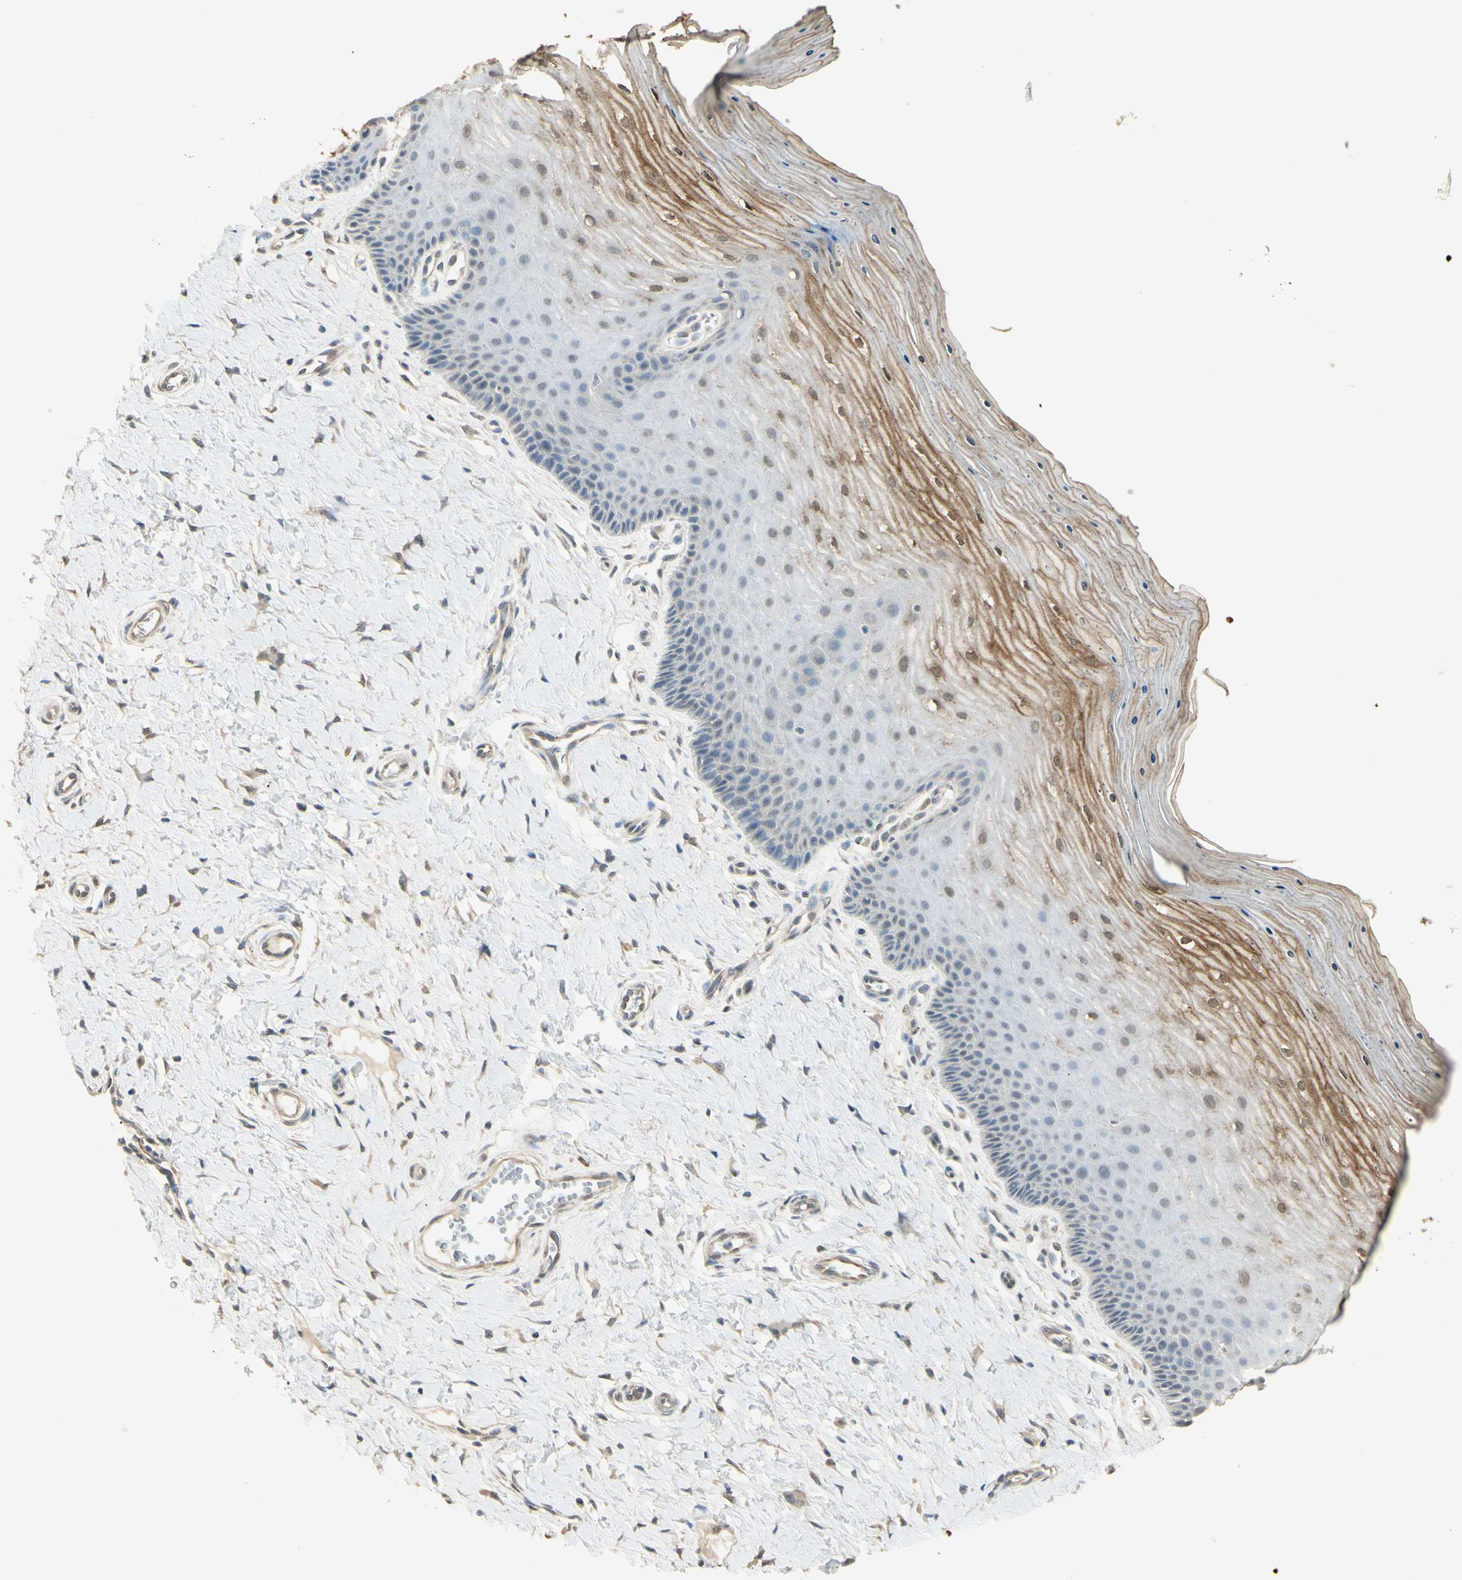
{"staining": {"intensity": "weak", "quantity": "25%-75%", "location": "nuclear"}, "tissue": "cervix", "cell_type": "Glandular cells", "image_type": "normal", "snomed": [{"axis": "morphology", "description": "Normal tissue, NOS"}, {"axis": "topography", "description": "Cervix"}], "caption": "Immunohistochemical staining of normal human cervix reveals weak nuclear protein expression in approximately 25%-75% of glandular cells.", "gene": "SGCA", "patient": {"sex": "female", "age": 55}}